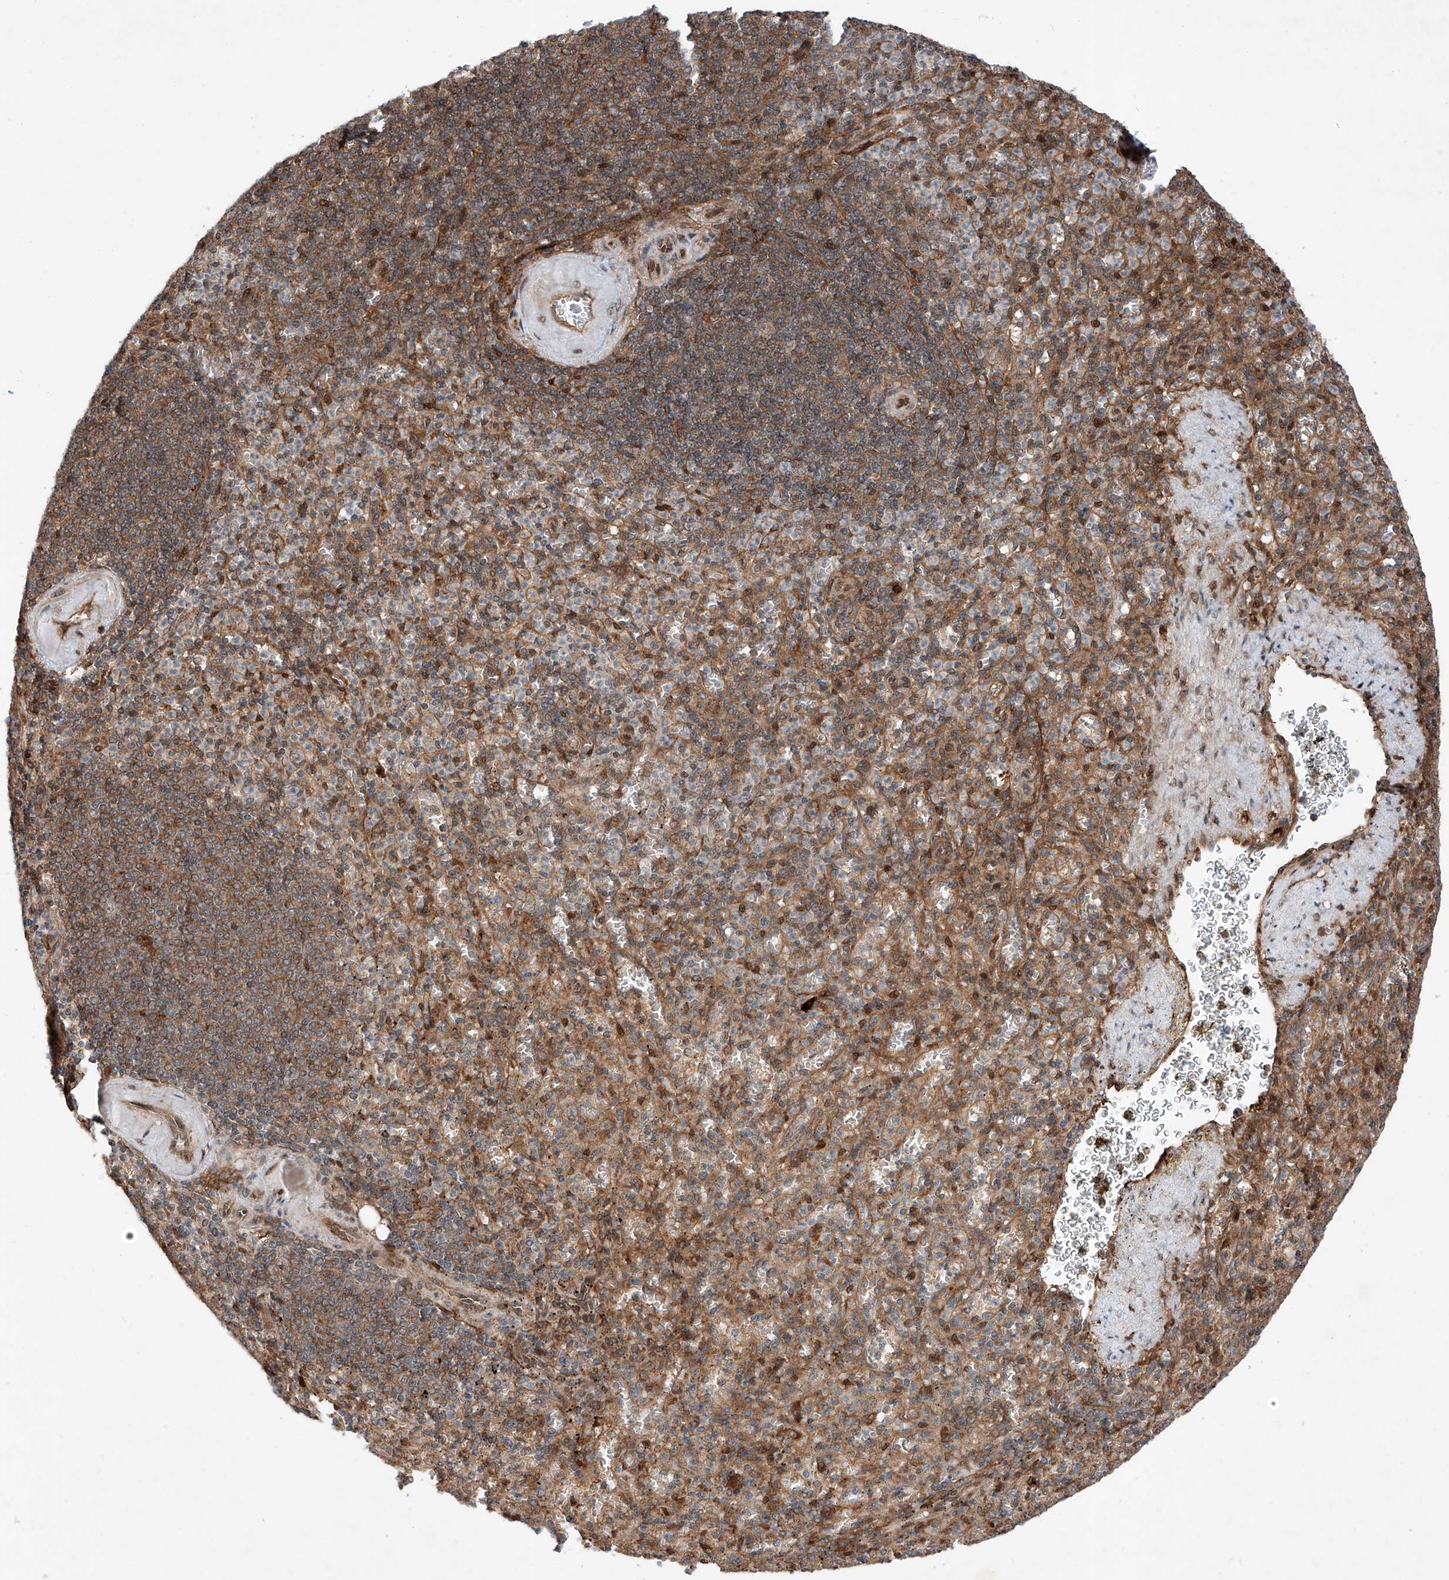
{"staining": {"intensity": "moderate", "quantity": "25%-75%", "location": "cytoplasmic/membranous"}, "tissue": "spleen", "cell_type": "Cells in red pulp", "image_type": "normal", "snomed": [{"axis": "morphology", "description": "Normal tissue, NOS"}, {"axis": "topography", "description": "Spleen"}], "caption": "Protein expression analysis of normal spleen reveals moderate cytoplasmic/membranous expression in about 25%-75% of cells in red pulp.", "gene": "ZFP28", "patient": {"sex": "female", "age": 74}}